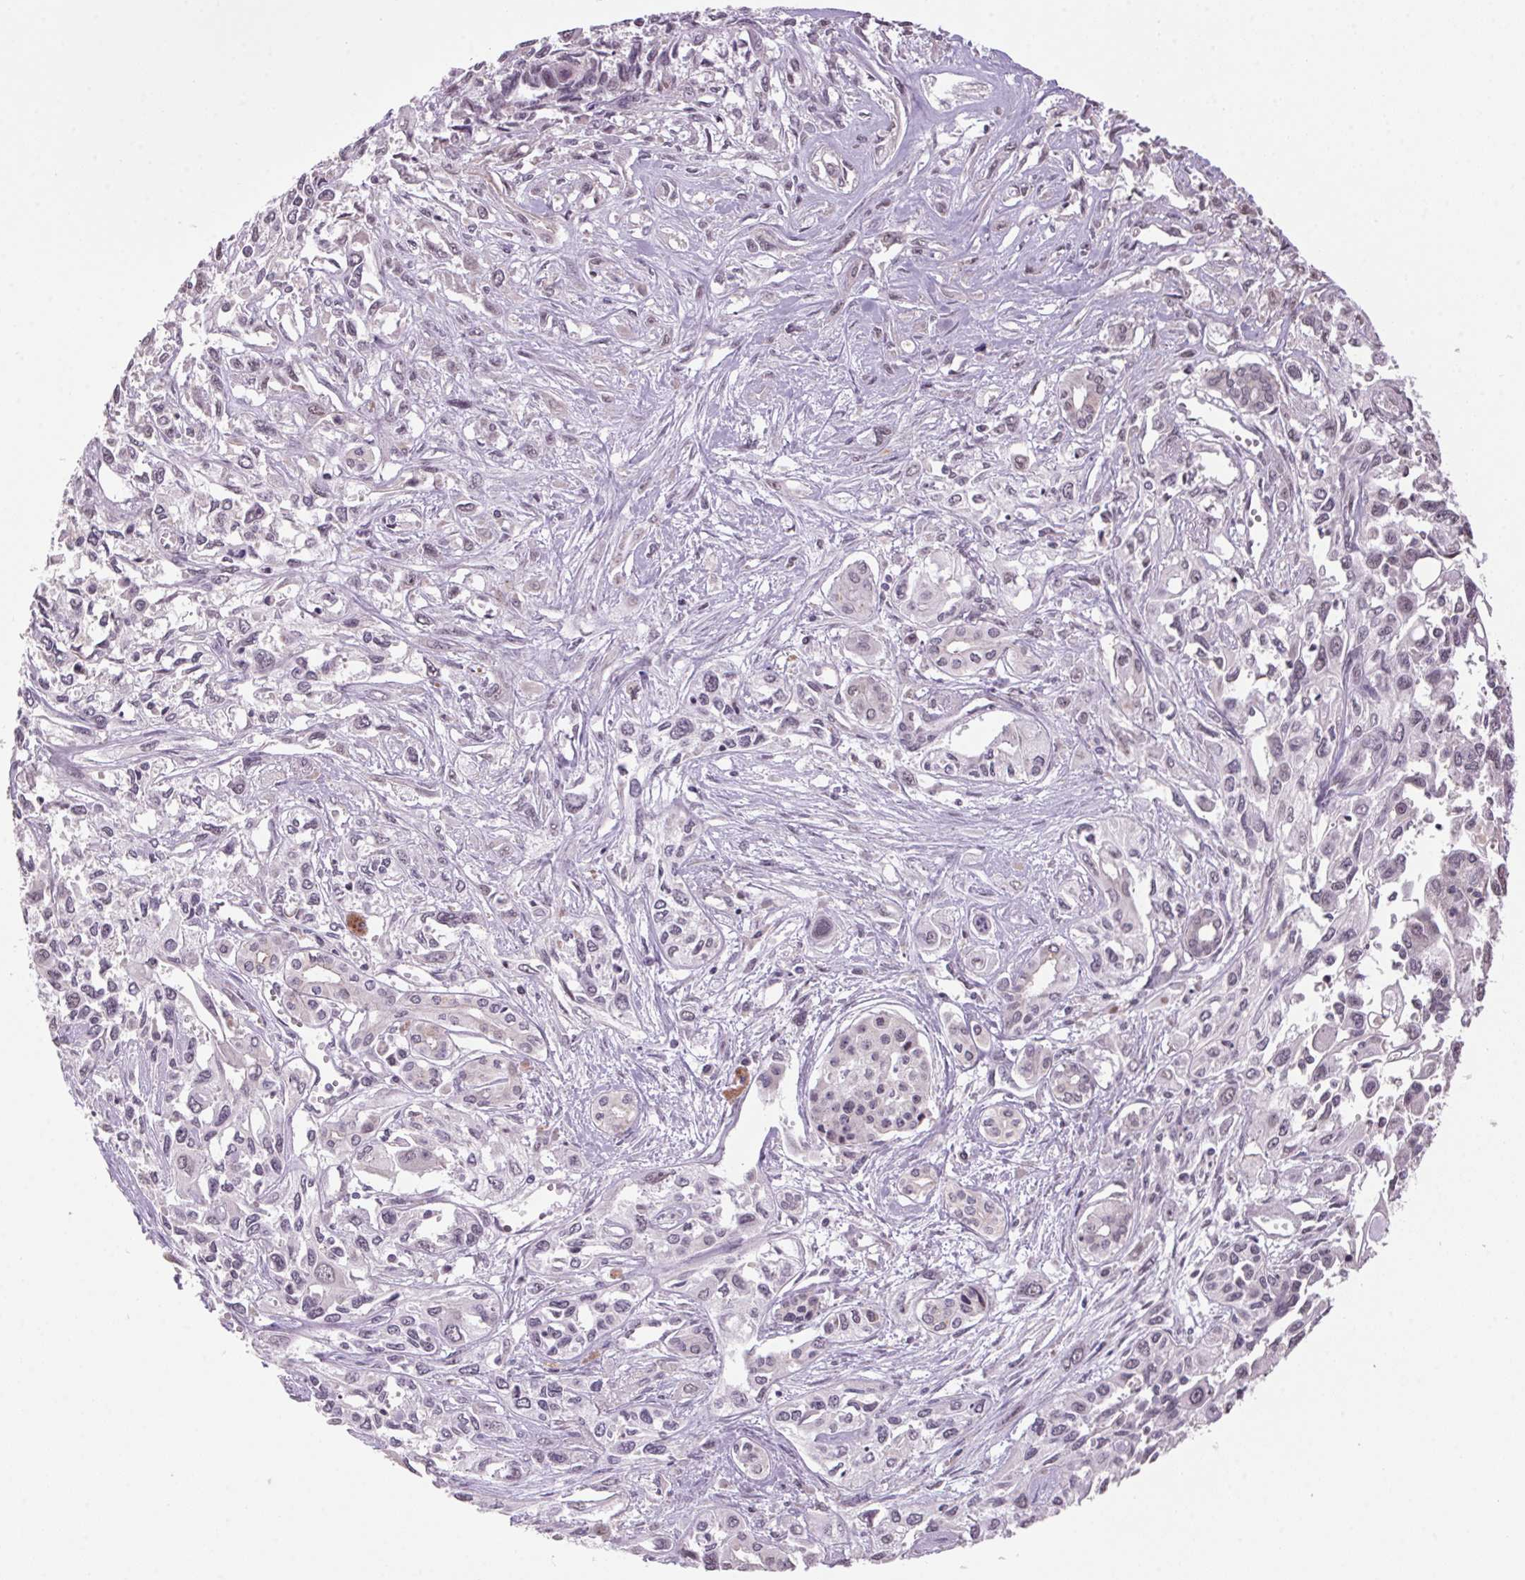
{"staining": {"intensity": "negative", "quantity": "none", "location": "none"}, "tissue": "pancreatic cancer", "cell_type": "Tumor cells", "image_type": "cancer", "snomed": [{"axis": "morphology", "description": "Adenocarcinoma, NOS"}, {"axis": "topography", "description": "Pancreas"}], "caption": "Adenocarcinoma (pancreatic) was stained to show a protein in brown. There is no significant staining in tumor cells.", "gene": "VWA3B", "patient": {"sex": "female", "age": 55}}